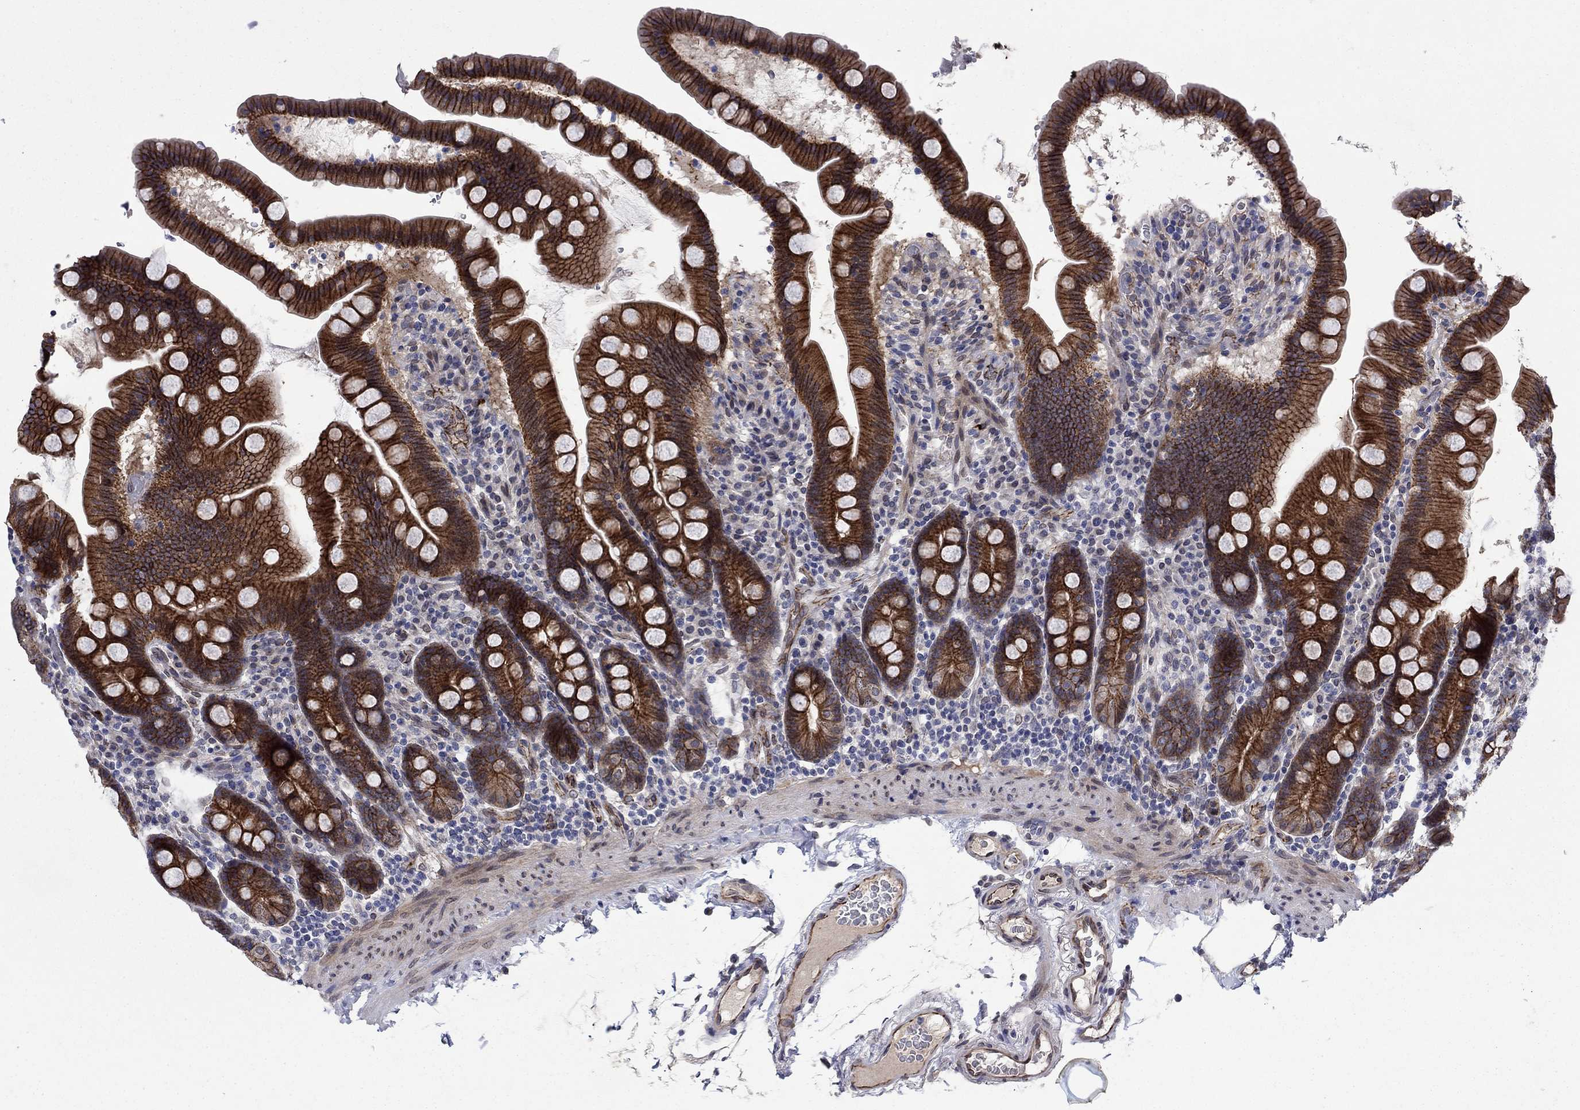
{"staining": {"intensity": "strong", "quantity": ">75%", "location": "cytoplasmic/membranous"}, "tissue": "duodenum", "cell_type": "Glandular cells", "image_type": "normal", "snomed": [{"axis": "morphology", "description": "Normal tissue, NOS"}, {"axis": "topography", "description": "Duodenum"}], "caption": "Protein staining shows strong cytoplasmic/membranous expression in approximately >75% of glandular cells in normal duodenum.", "gene": "EMC9", "patient": {"sex": "male", "age": 59}}